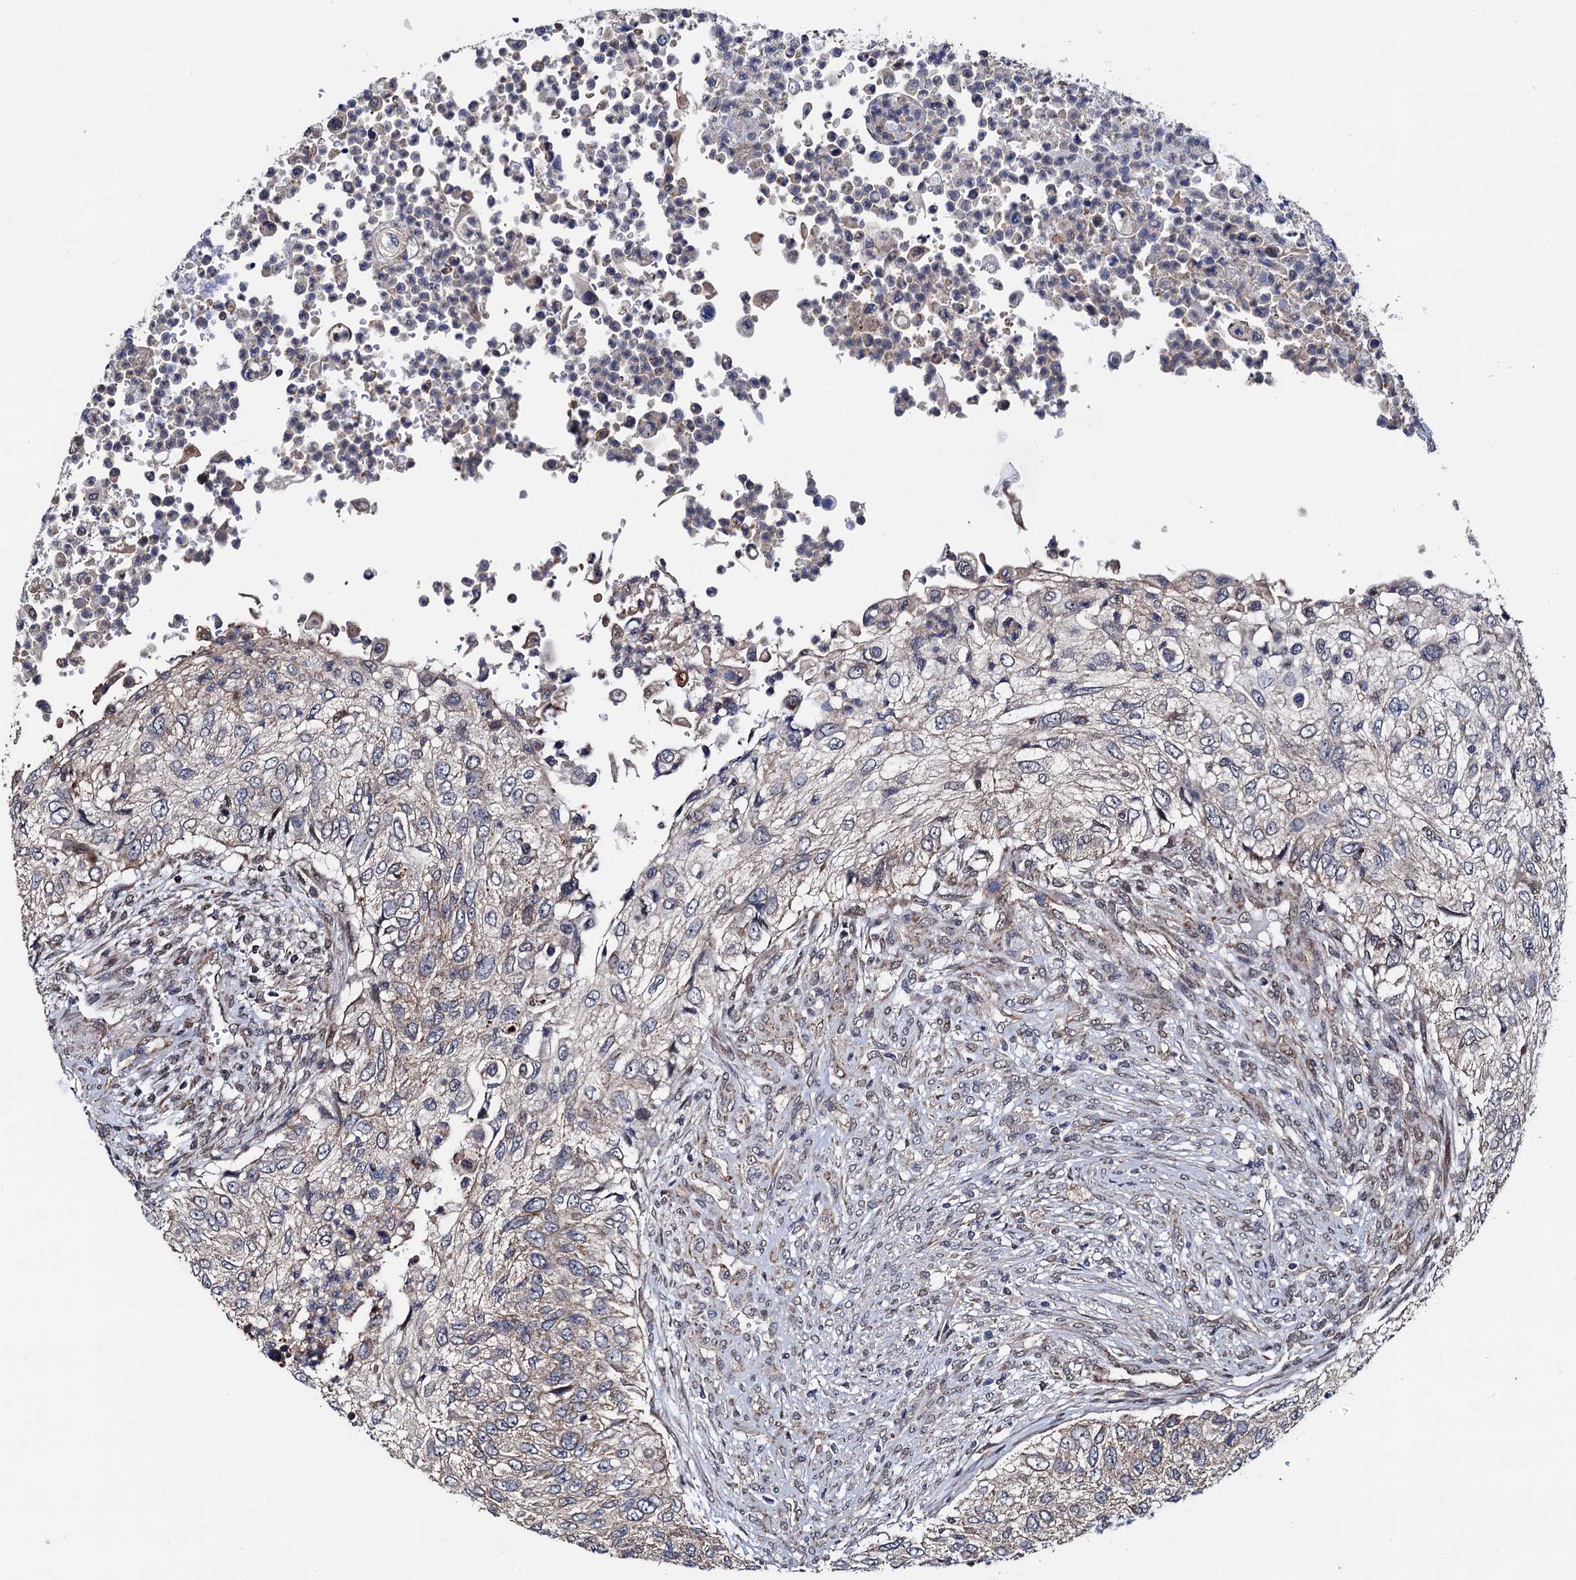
{"staining": {"intensity": "weak", "quantity": "<25%", "location": "cytoplasmic/membranous"}, "tissue": "urothelial cancer", "cell_type": "Tumor cells", "image_type": "cancer", "snomed": [{"axis": "morphology", "description": "Urothelial carcinoma, High grade"}, {"axis": "topography", "description": "Urinary bladder"}], "caption": "Histopathology image shows no significant protein positivity in tumor cells of urothelial cancer.", "gene": "PTCD3", "patient": {"sex": "female", "age": 60}}